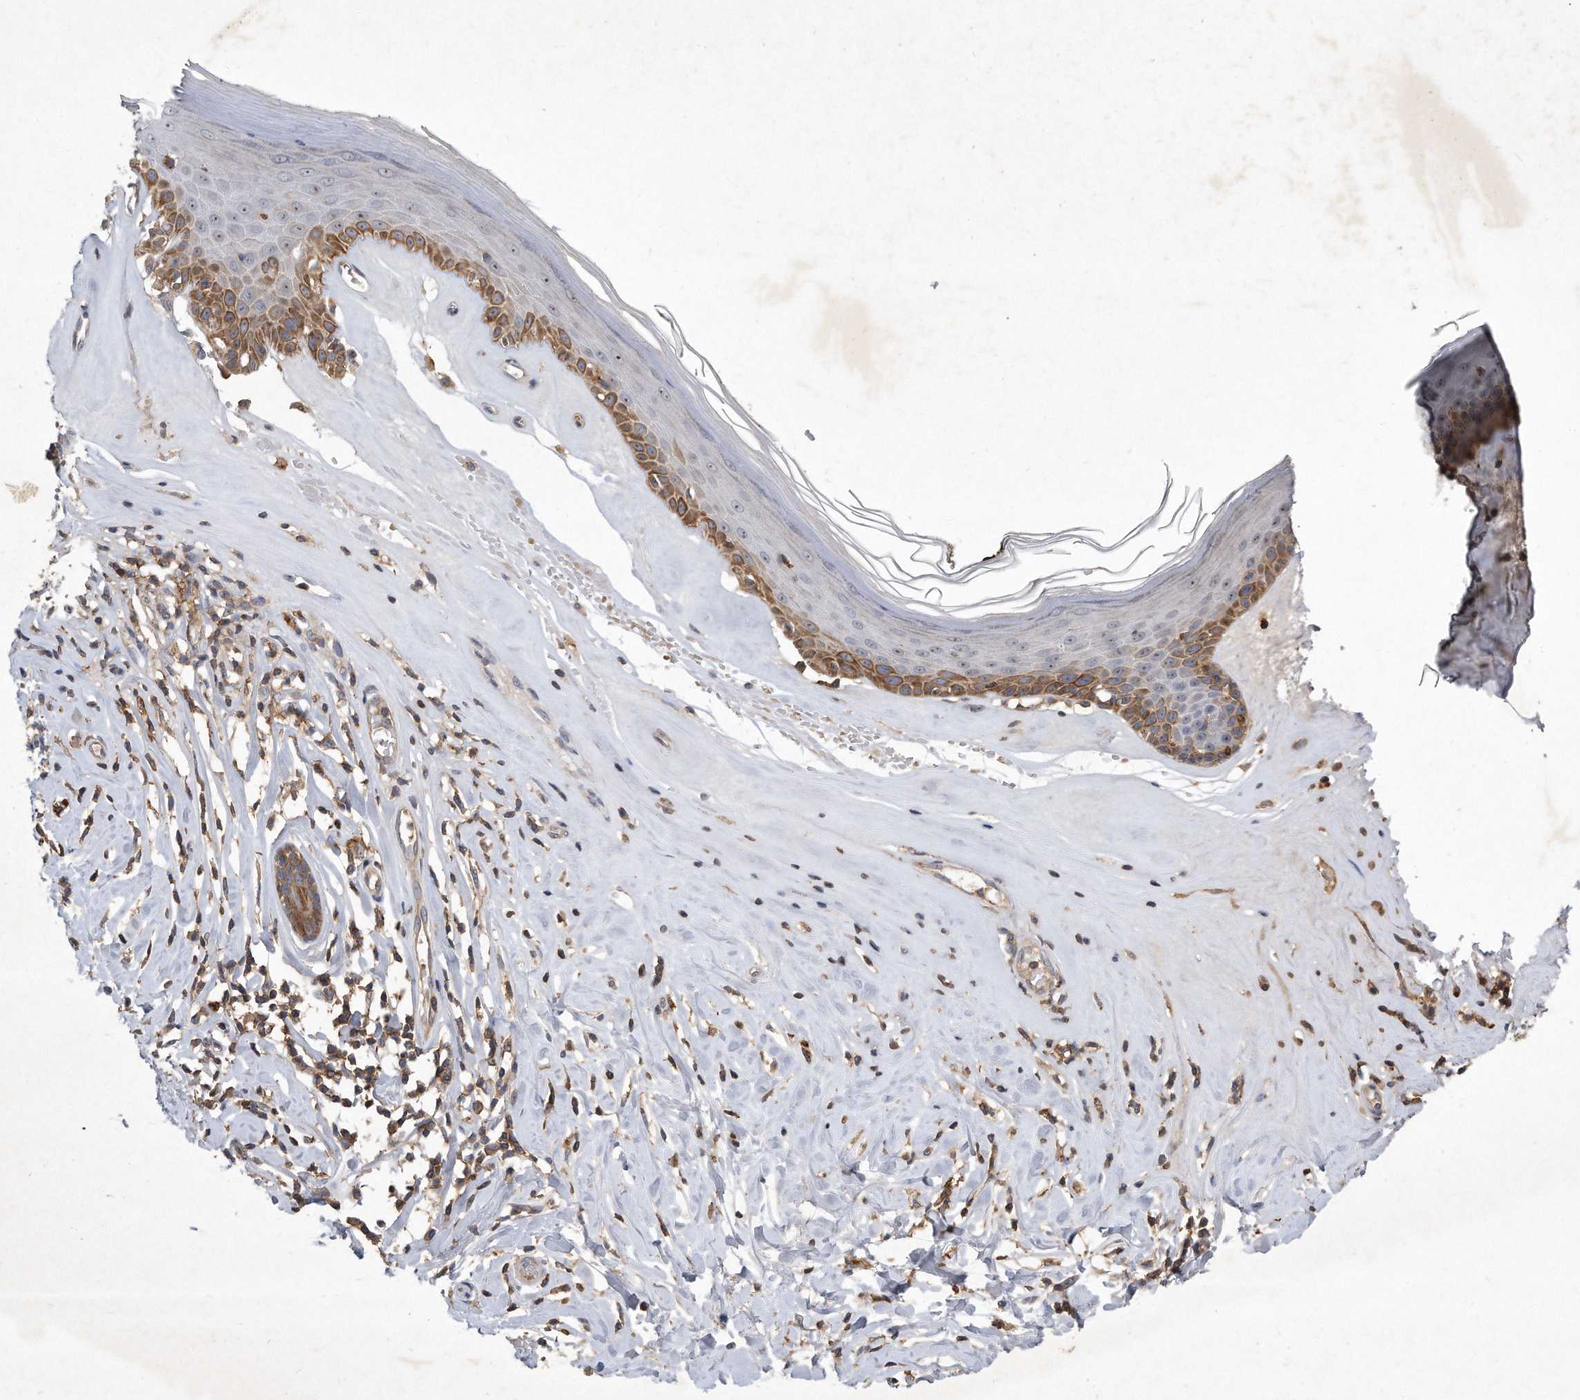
{"staining": {"intensity": "strong", "quantity": "<25%", "location": "cytoplasmic/membranous,nuclear"}, "tissue": "skin", "cell_type": "Epidermal cells", "image_type": "normal", "snomed": [{"axis": "morphology", "description": "Normal tissue, NOS"}, {"axis": "morphology", "description": "Inflammation, NOS"}, {"axis": "topography", "description": "Vulva"}], "caption": "About <25% of epidermal cells in normal skin reveal strong cytoplasmic/membranous,nuclear protein staining as visualized by brown immunohistochemical staining.", "gene": "PGBD2", "patient": {"sex": "female", "age": 84}}